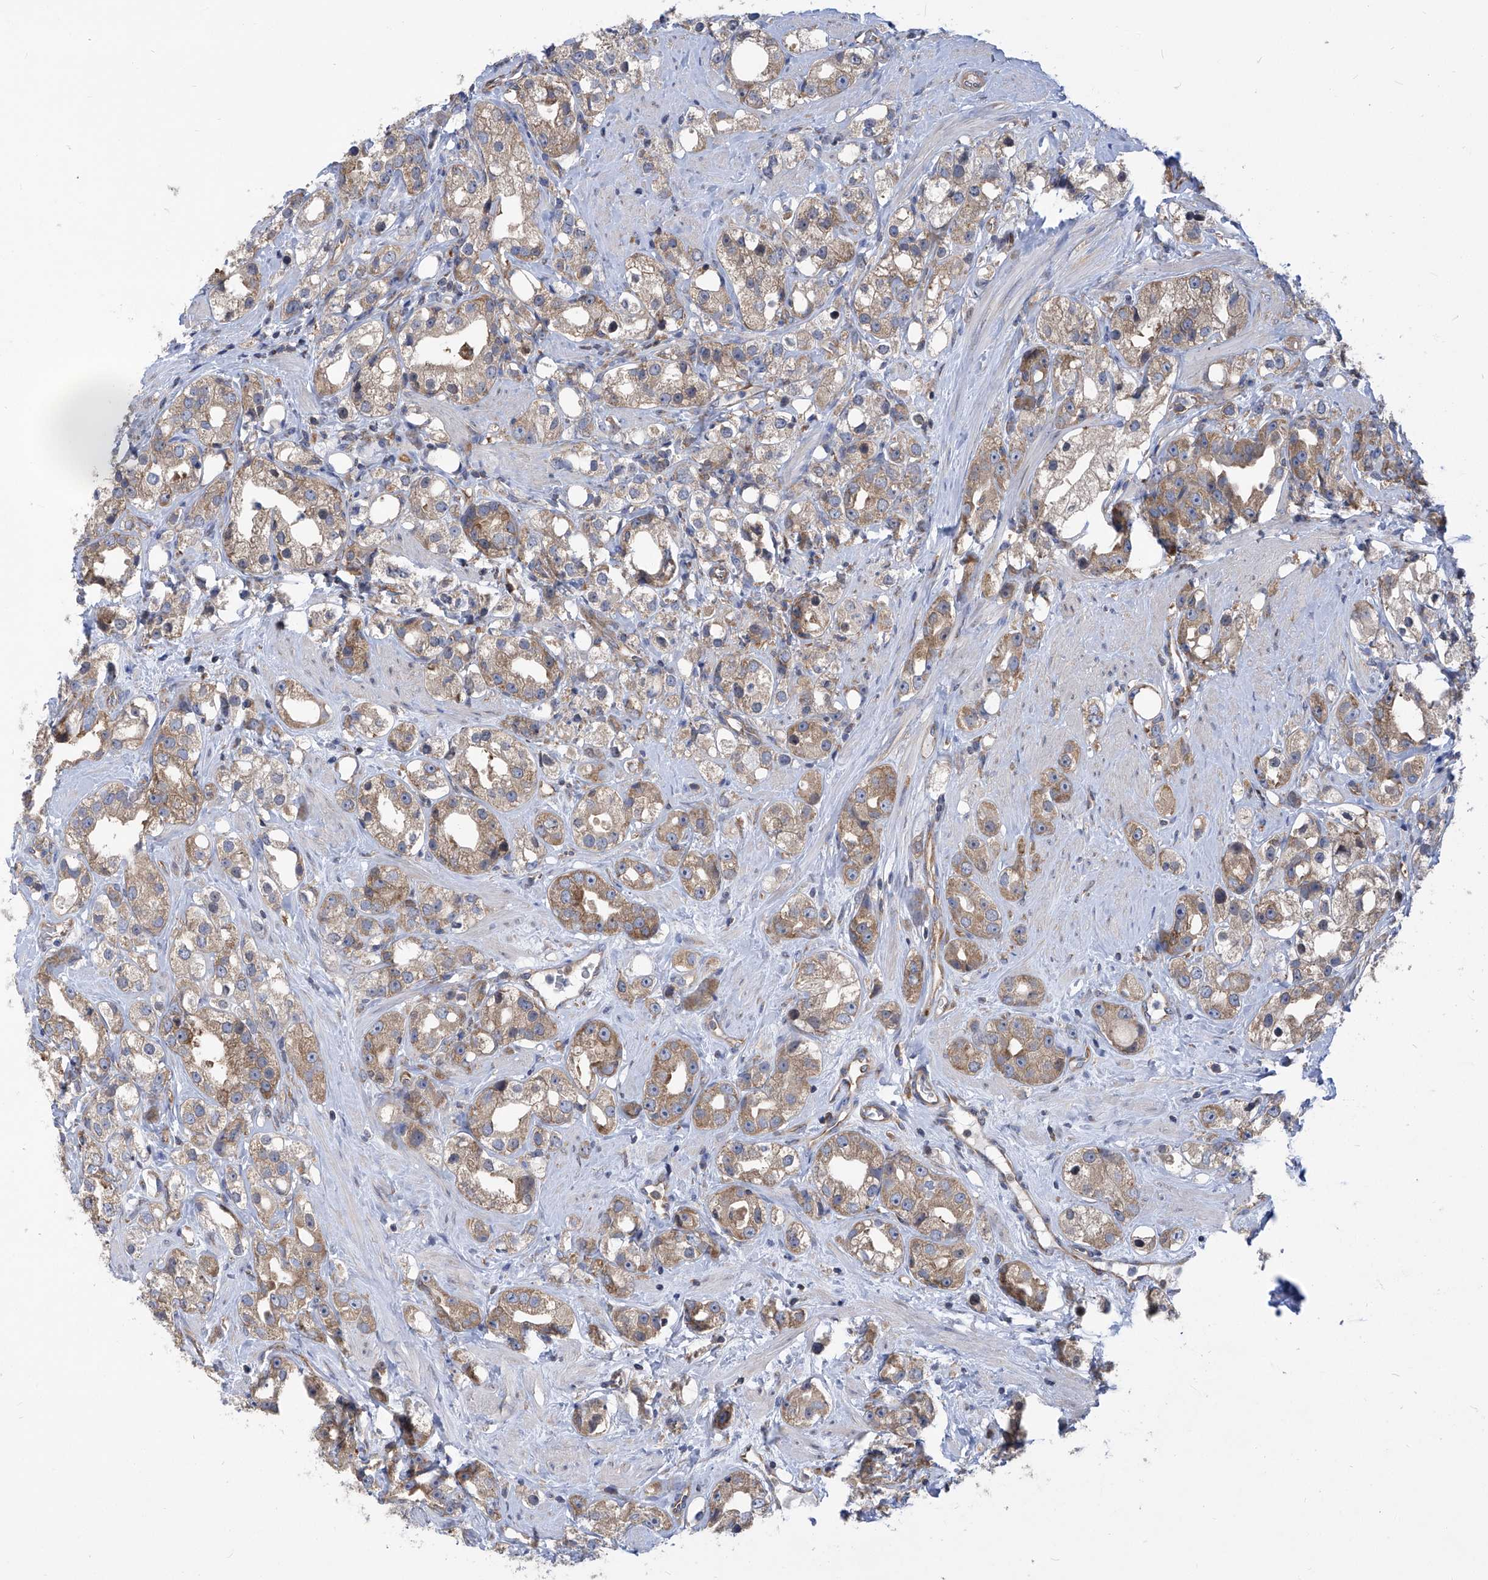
{"staining": {"intensity": "weak", "quantity": "25%-75%", "location": "cytoplasmic/membranous"}, "tissue": "prostate cancer", "cell_type": "Tumor cells", "image_type": "cancer", "snomed": [{"axis": "morphology", "description": "Adenocarcinoma, NOS"}, {"axis": "topography", "description": "Prostate"}], "caption": "This is an image of IHC staining of prostate adenocarcinoma, which shows weak expression in the cytoplasmic/membranous of tumor cells.", "gene": "EIF3M", "patient": {"sex": "male", "age": 79}}